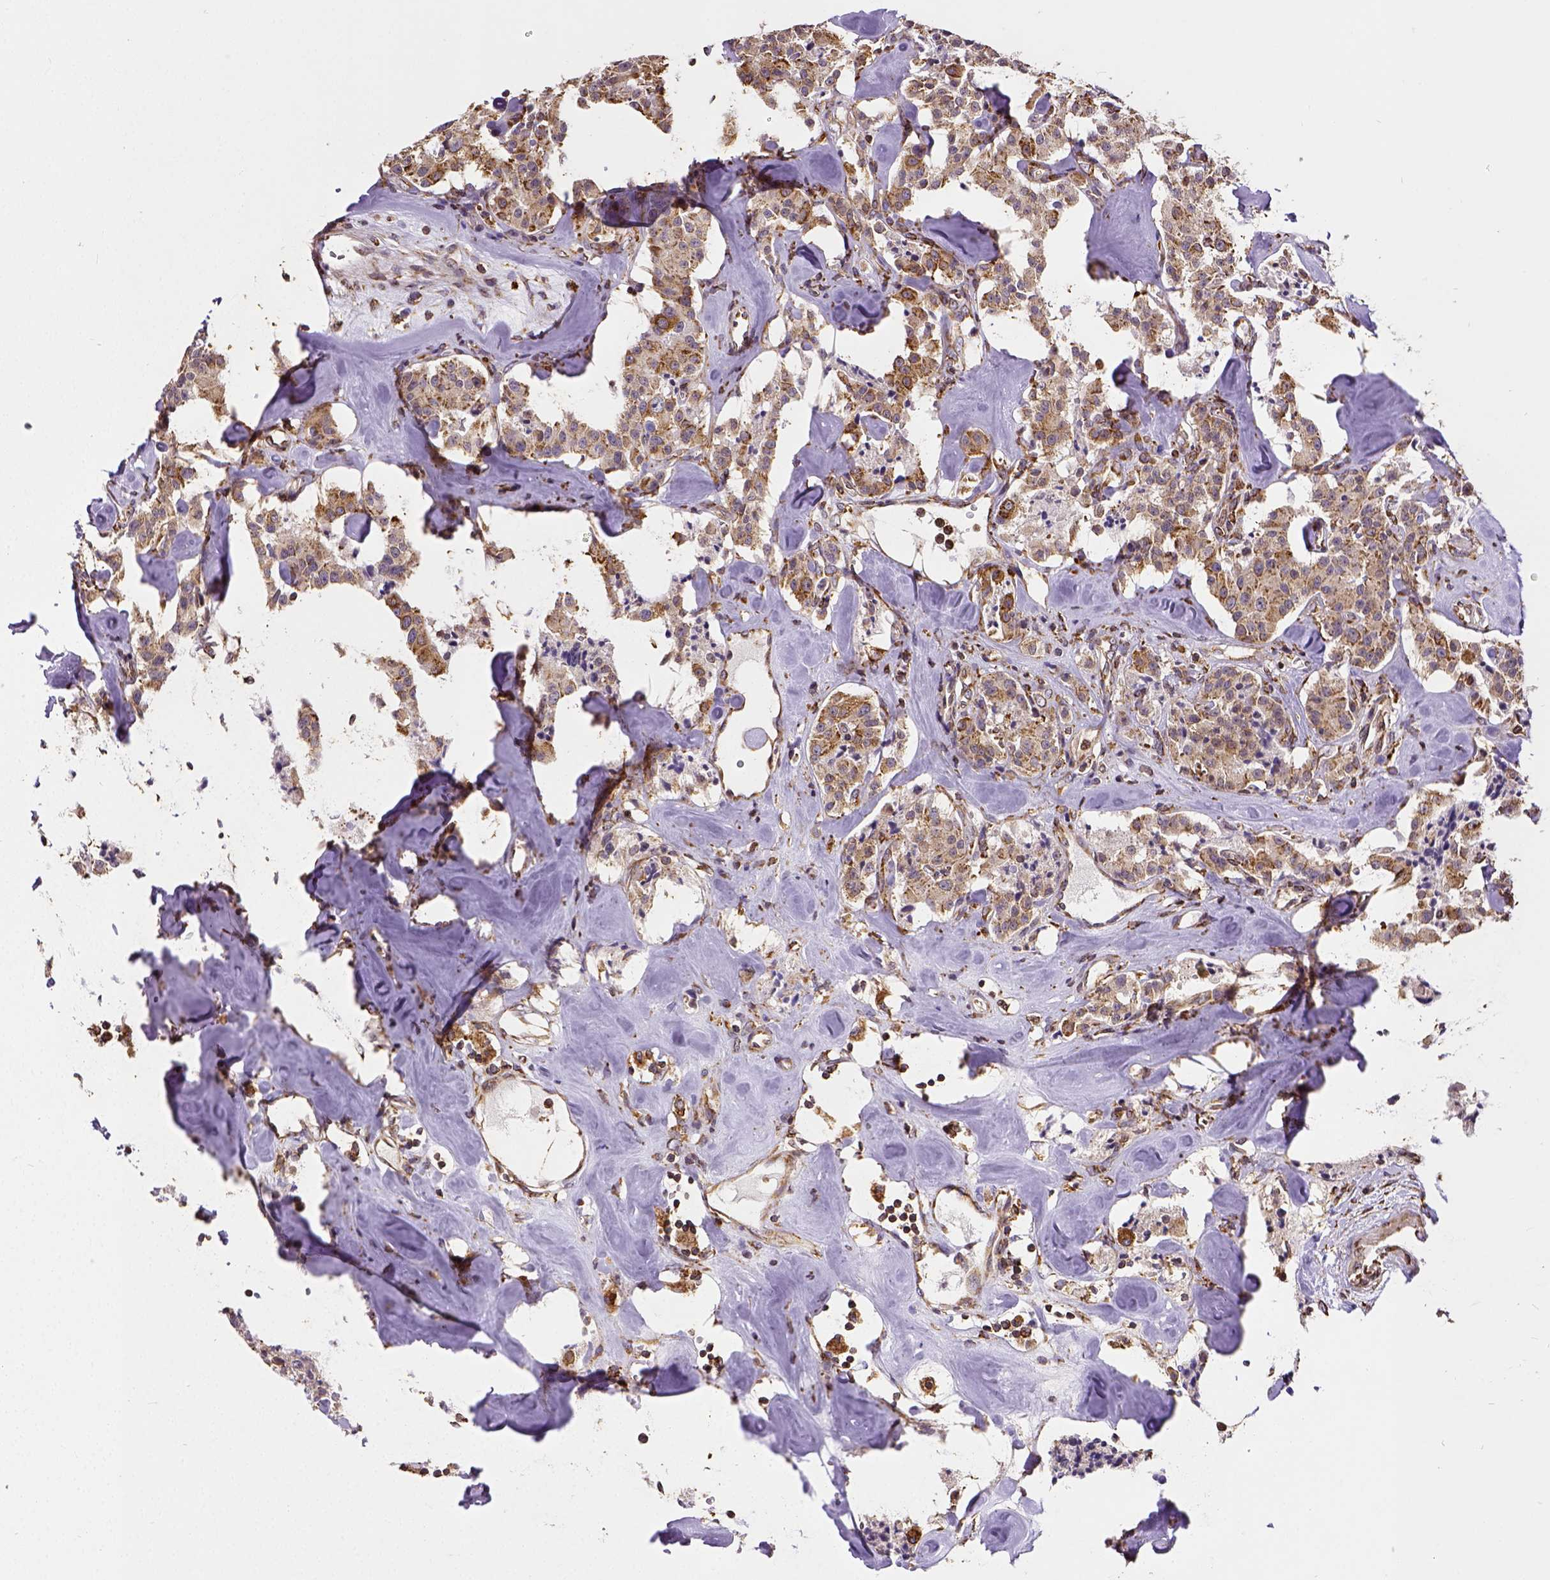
{"staining": {"intensity": "moderate", "quantity": ">75%", "location": "cytoplasmic/membranous"}, "tissue": "carcinoid", "cell_type": "Tumor cells", "image_type": "cancer", "snomed": [{"axis": "morphology", "description": "Carcinoid, malignant, NOS"}, {"axis": "topography", "description": "Pancreas"}], "caption": "Approximately >75% of tumor cells in human carcinoid exhibit moderate cytoplasmic/membranous protein positivity as visualized by brown immunohistochemical staining.", "gene": "MTDH", "patient": {"sex": "male", "age": 41}}